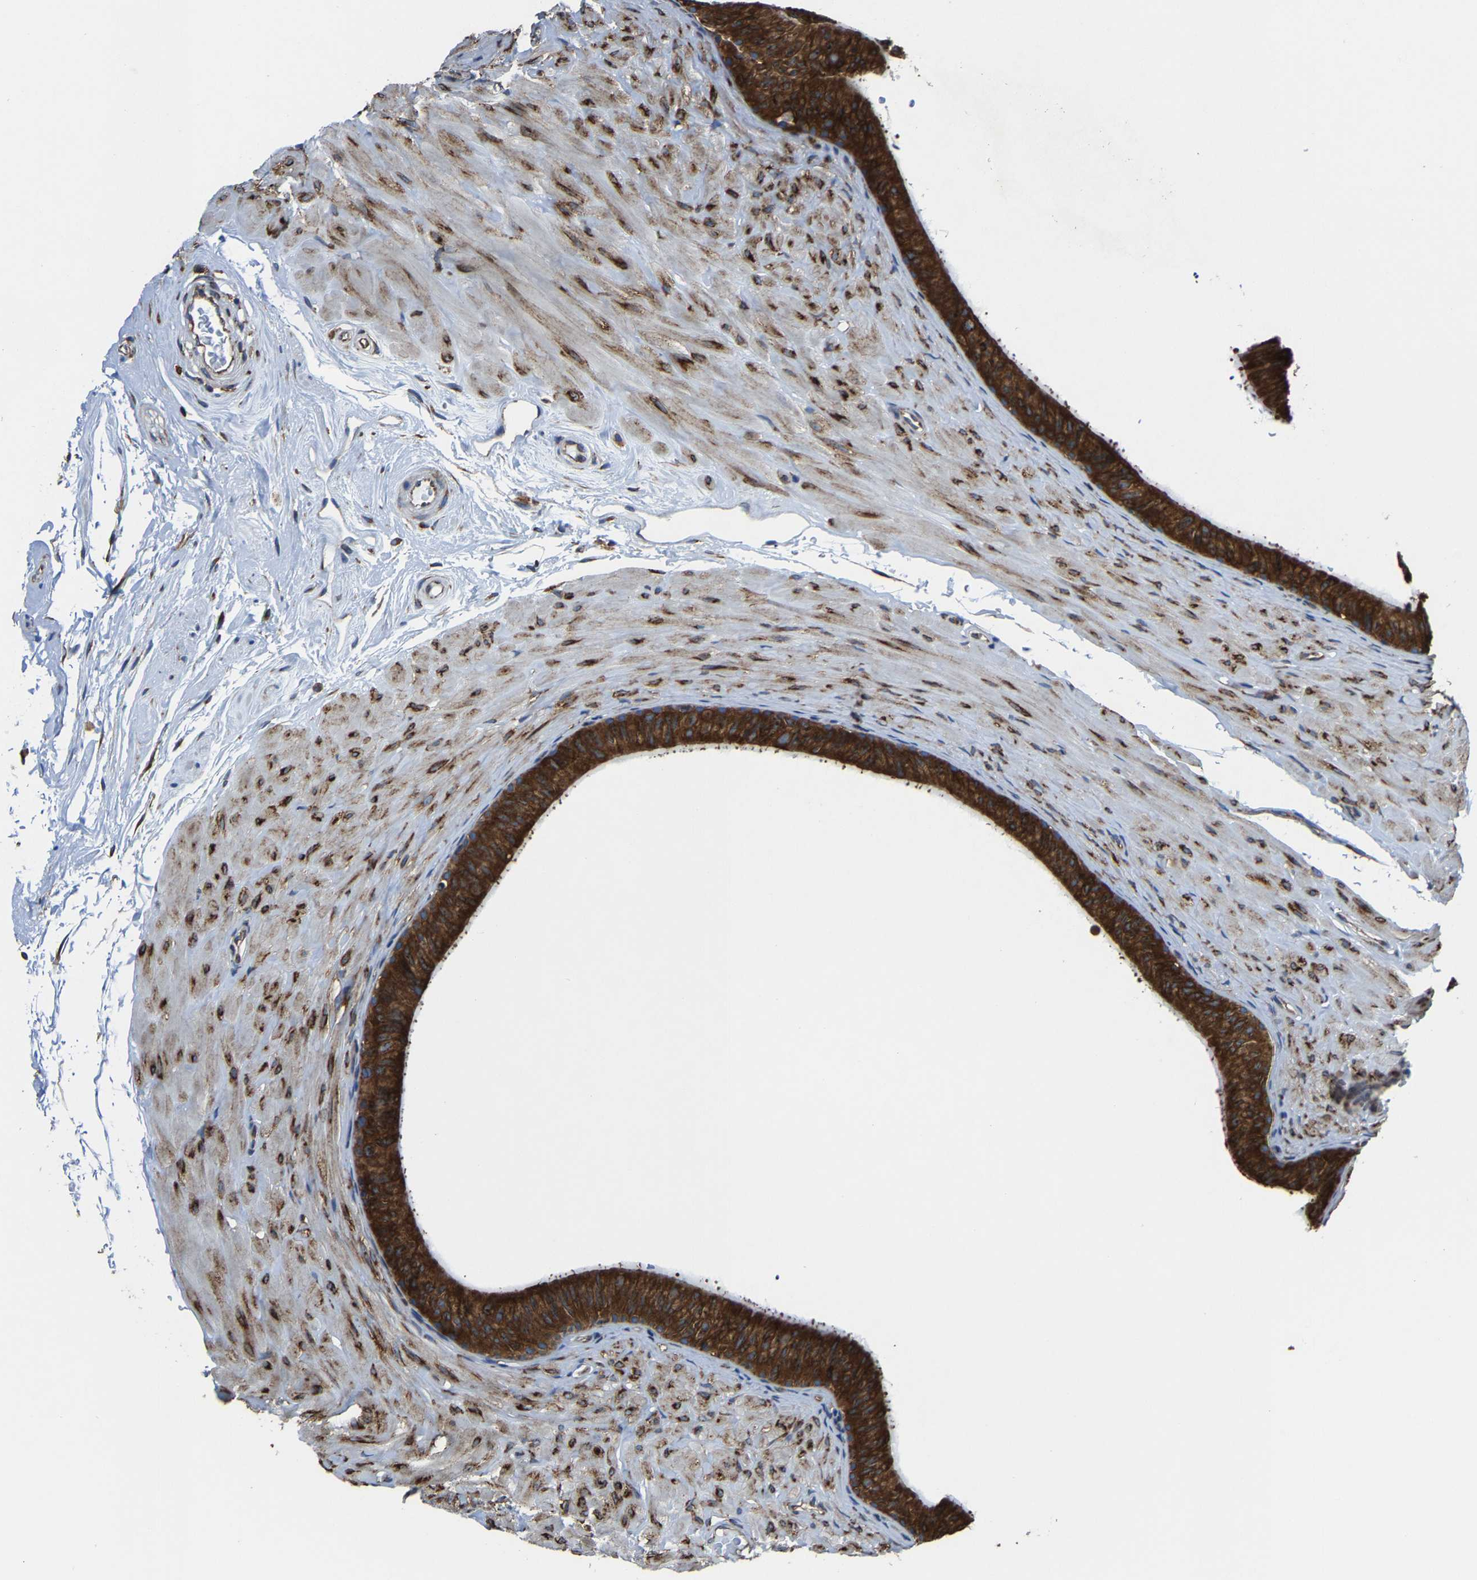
{"staining": {"intensity": "strong", "quantity": ">75%", "location": "cytoplasmic/membranous"}, "tissue": "epididymis", "cell_type": "Glandular cells", "image_type": "normal", "snomed": [{"axis": "morphology", "description": "Normal tissue, NOS"}, {"axis": "topography", "description": "Epididymis"}], "caption": "Immunohistochemistry micrograph of normal epididymis: human epididymis stained using IHC displays high levels of strong protein expression localized specifically in the cytoplasmic/membranous of glandular cells, appearing as a cytoplasmic/membranous brown color.", "gene": "G3BP2", "patient": {"sex": "male", "age": 34}}